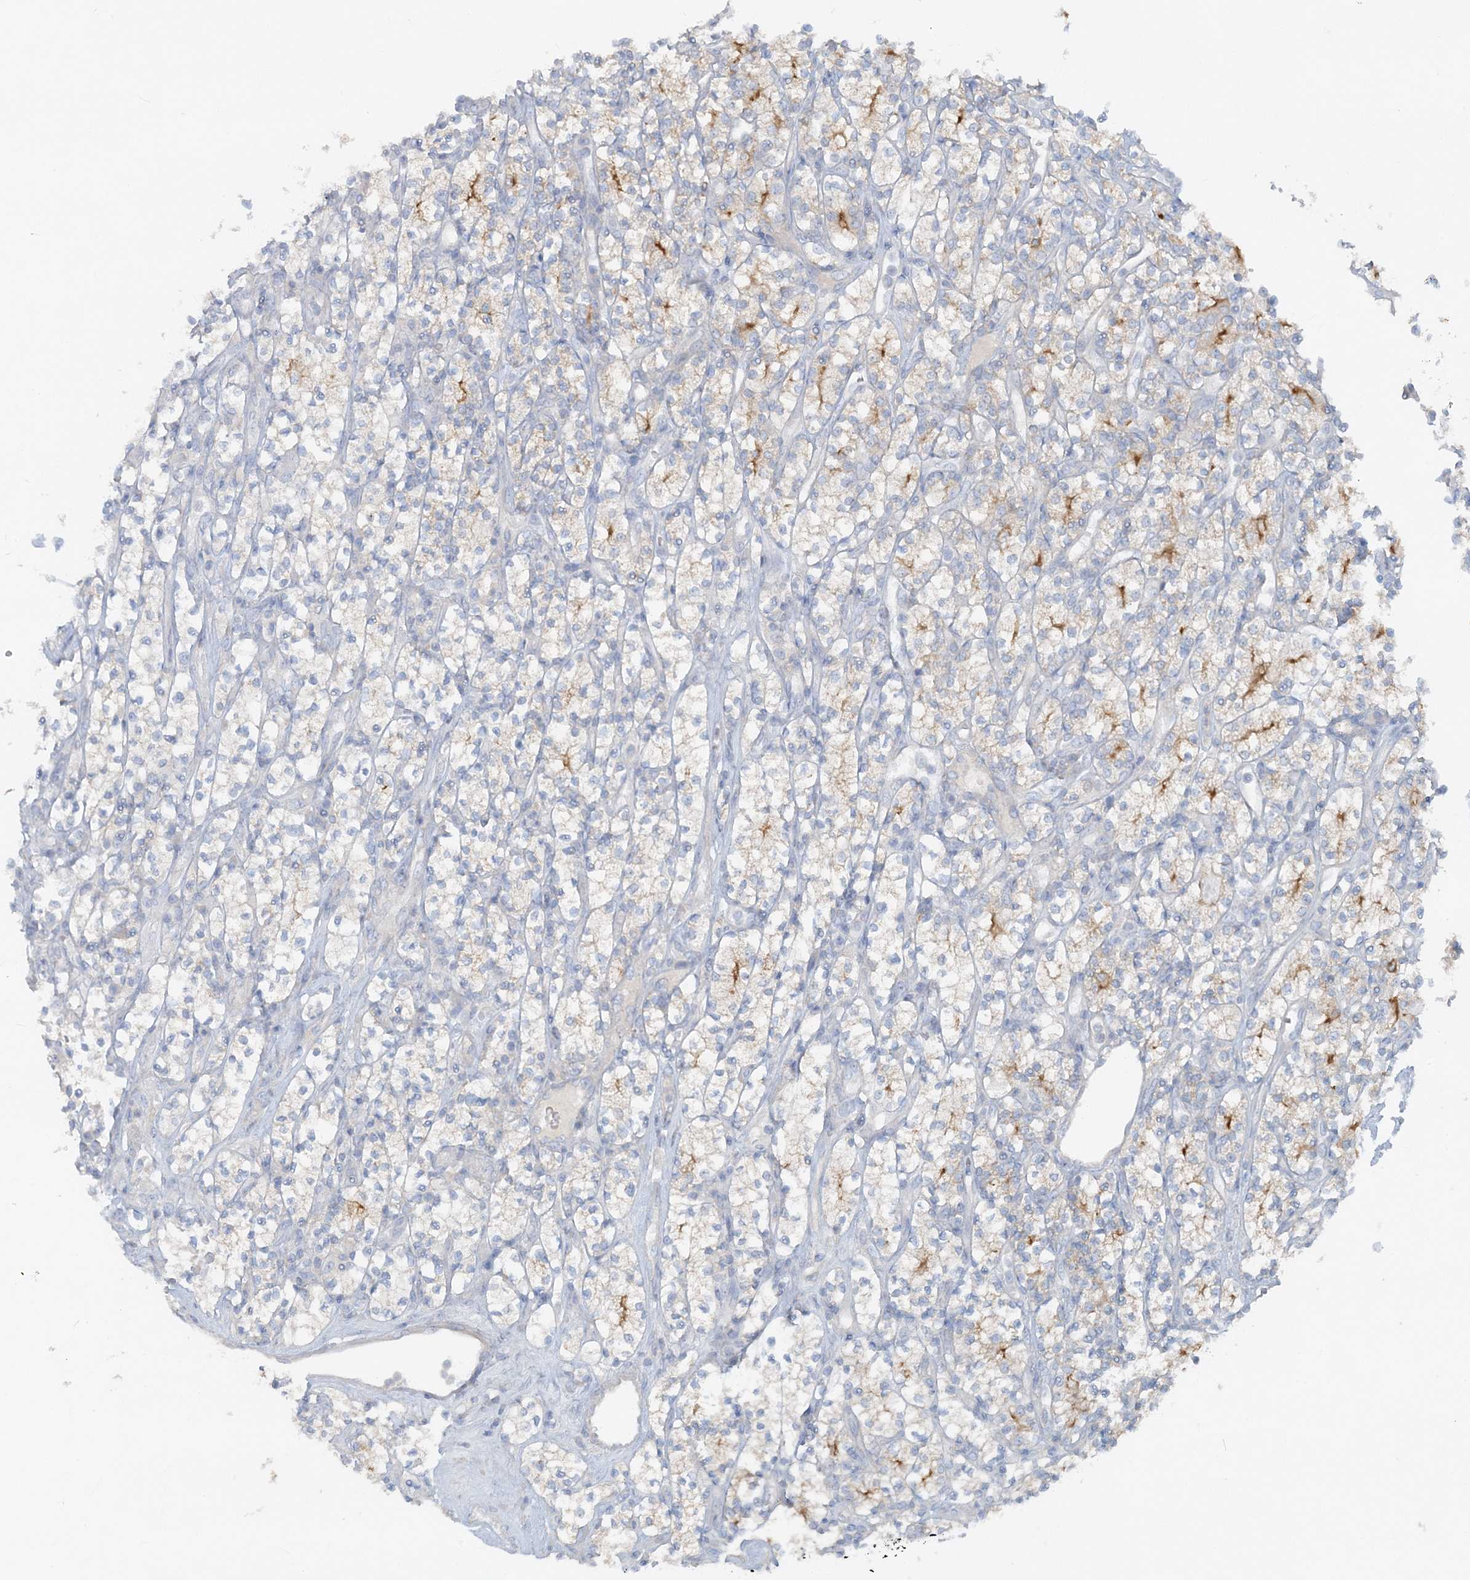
{"staining": {"intensity": "strong", "quantity": "<25%", "location": "cytoplasmic/membranous"}, "tissue": "renal cancer", "cell_type": "Tumor cells", "image_type": "cancer", "snomed": [{"axis": "morphology", "description": "Adenocarcinoma, NOS"}, {"axis": "topography", "description": "Kidney"}], "caption": "High-power microscopy captured an IHC image of renal cancer, revealing strong cytoplasmic/membranous expression in approximately <25% of tumor cells.", "gene": "ATP11A", "patient": {"sex": "male", "age": 77}}